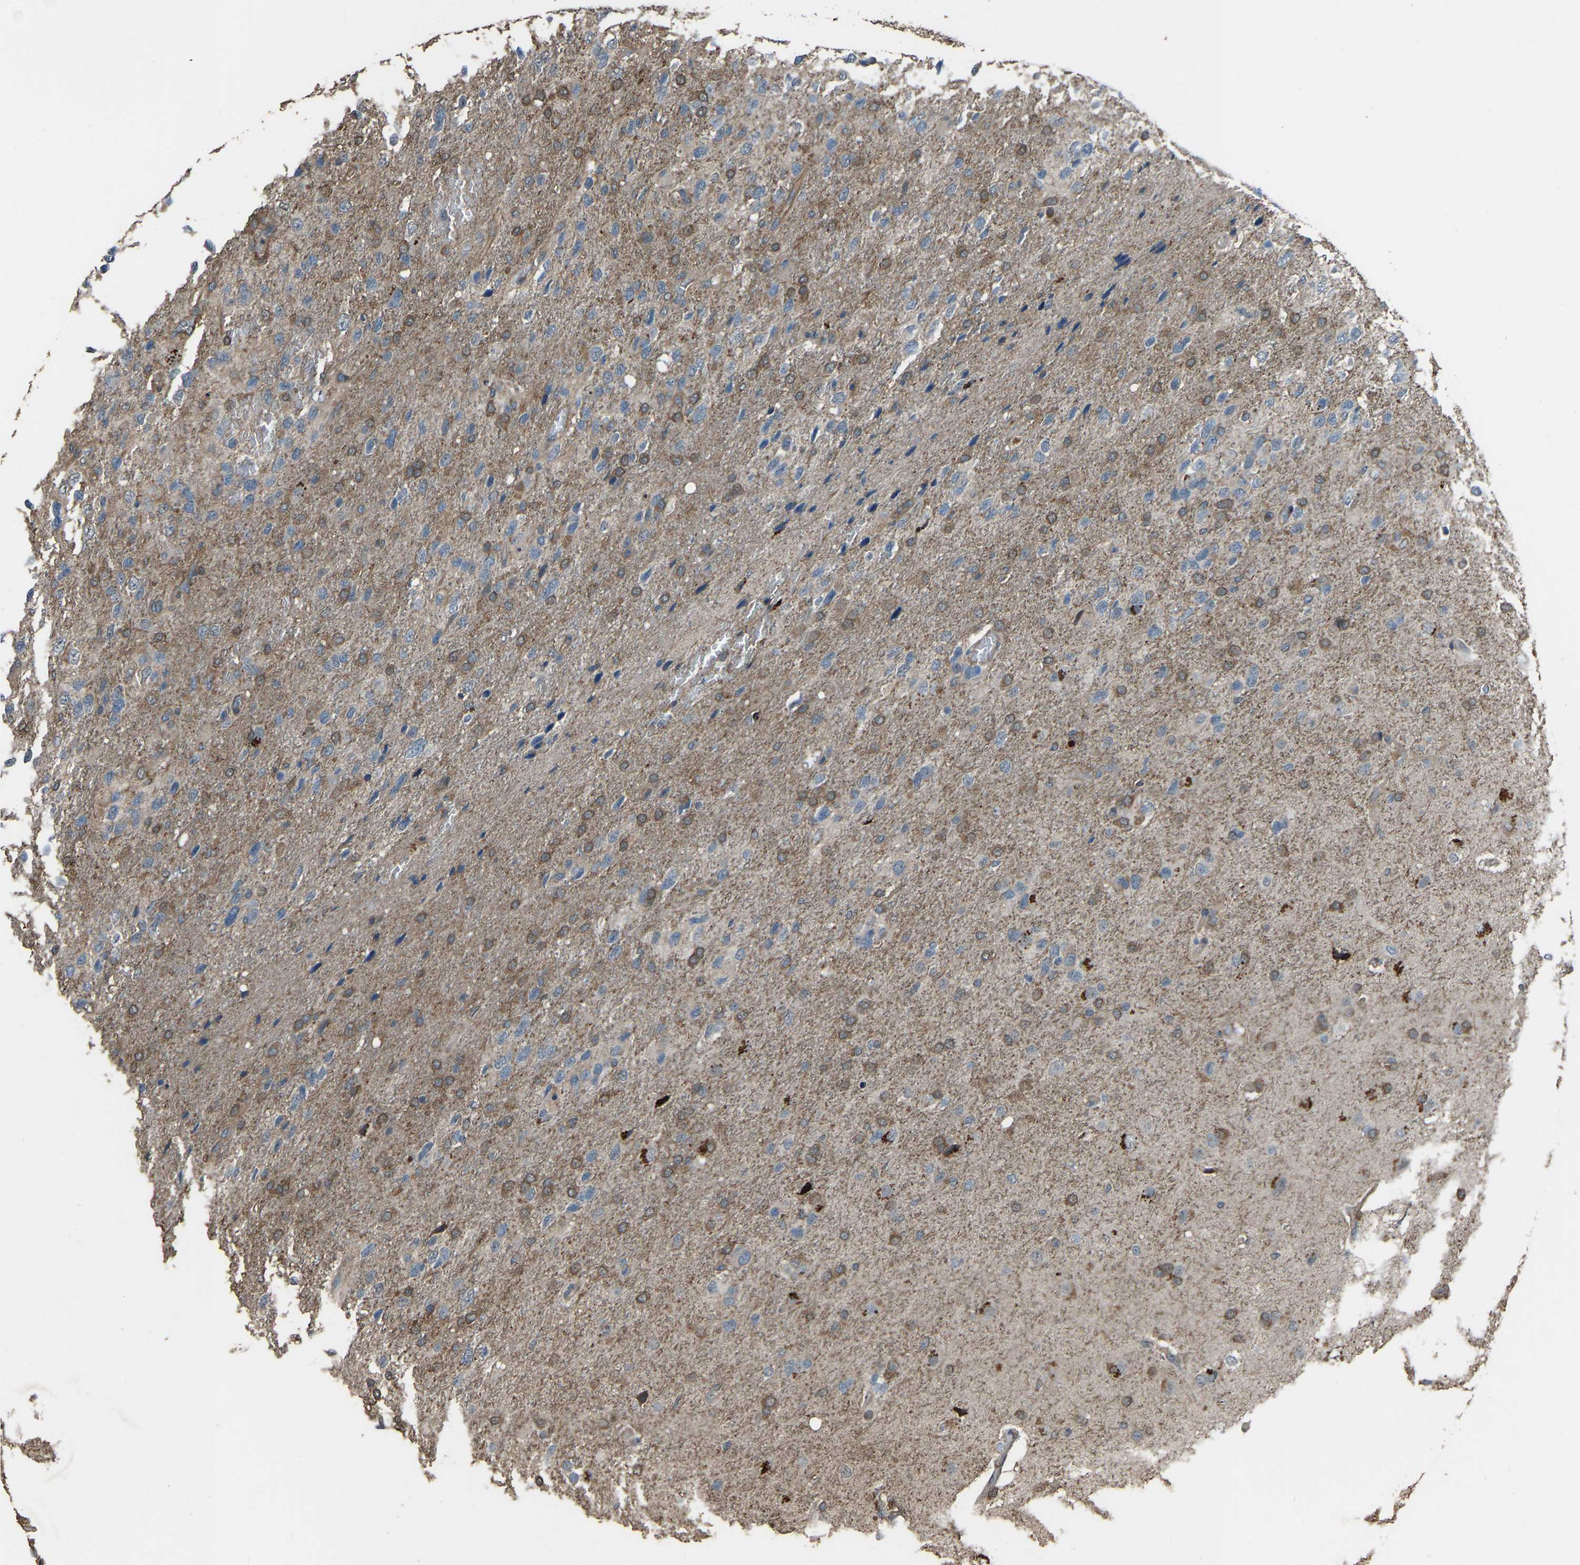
{"staining": {"intensity": "weak", "quantity": "25%-75%", "location": "cytoplasmic/membranous"}, "tissue": "glioma", "cell_type": "Tumor cells", "image_type": "cancer", "snomed": [{"axis": "morphology", "description": "Glioma, malignant, High grade"}, {"axis": "topography", "description": "Brain"}], "caption": "IHC of malignant high-grade glioma reveals low levels of weak cytoplasmic/membranous expression in approximately 25%-75% of tumor cells.", "gene": "SLC4A2", "patient": {"sex": "female", "age": 58}}